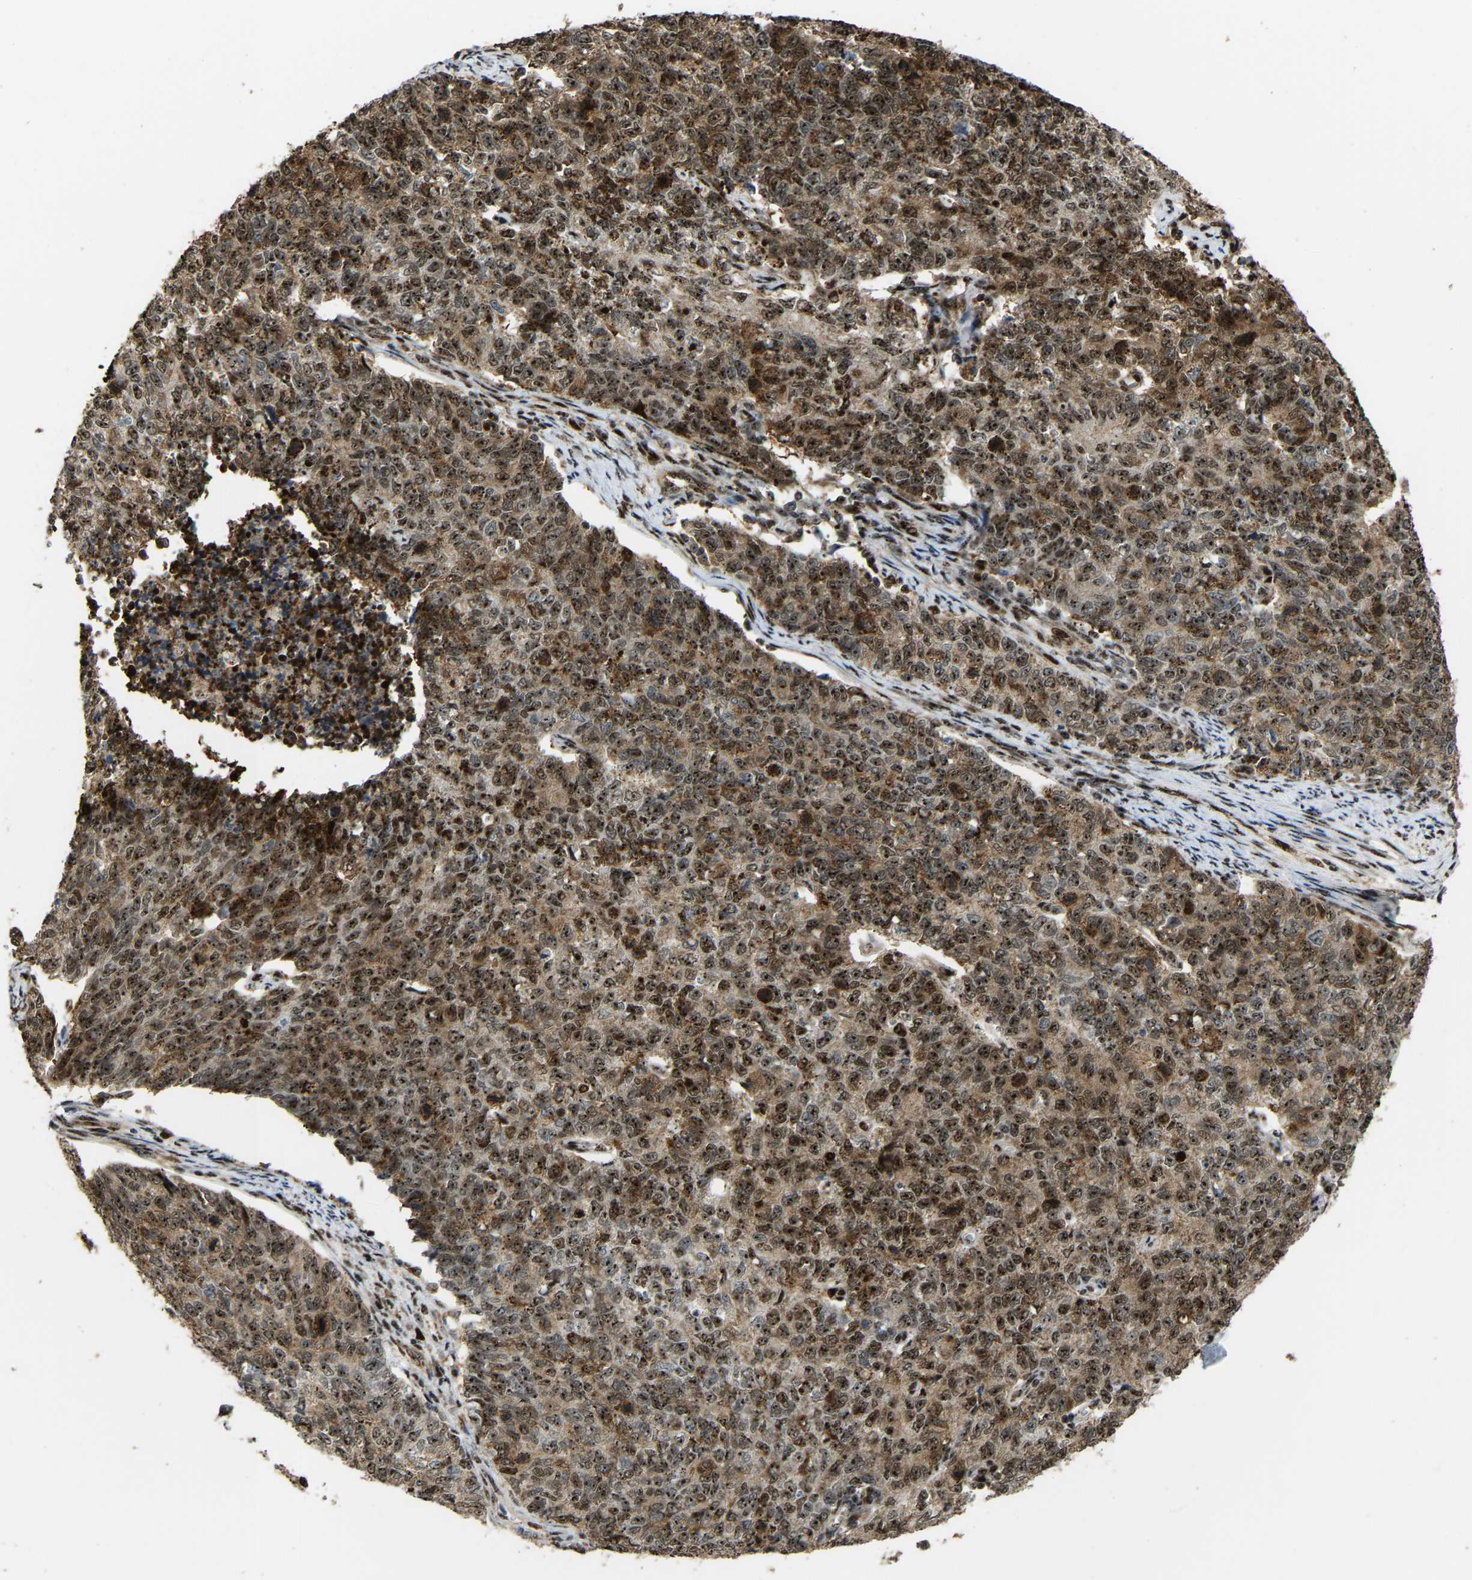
{"staining": {"intensity": "strong", "quantity": ">75%", "location": "cytoplasmic/membranous,nuclear"}, "tissue": "cervical cancer", "cell_type": "Tumor cells", "image_type": "cancer", "snomed": [{"axis": "morphology", "description": "Squamous cell carcinoma, NOS"}, {"axis": "topography", "description": "Cervix"}], "caption": "Strong cytoplasmic/membranous and nuclear staining for a protein is appreciated in about >75% of tumor cells of cervical cancer (squamous cell carcinoma) using IHC.", "gene": "ZNF687", "patient": {"sex": "female", "age": 63}}